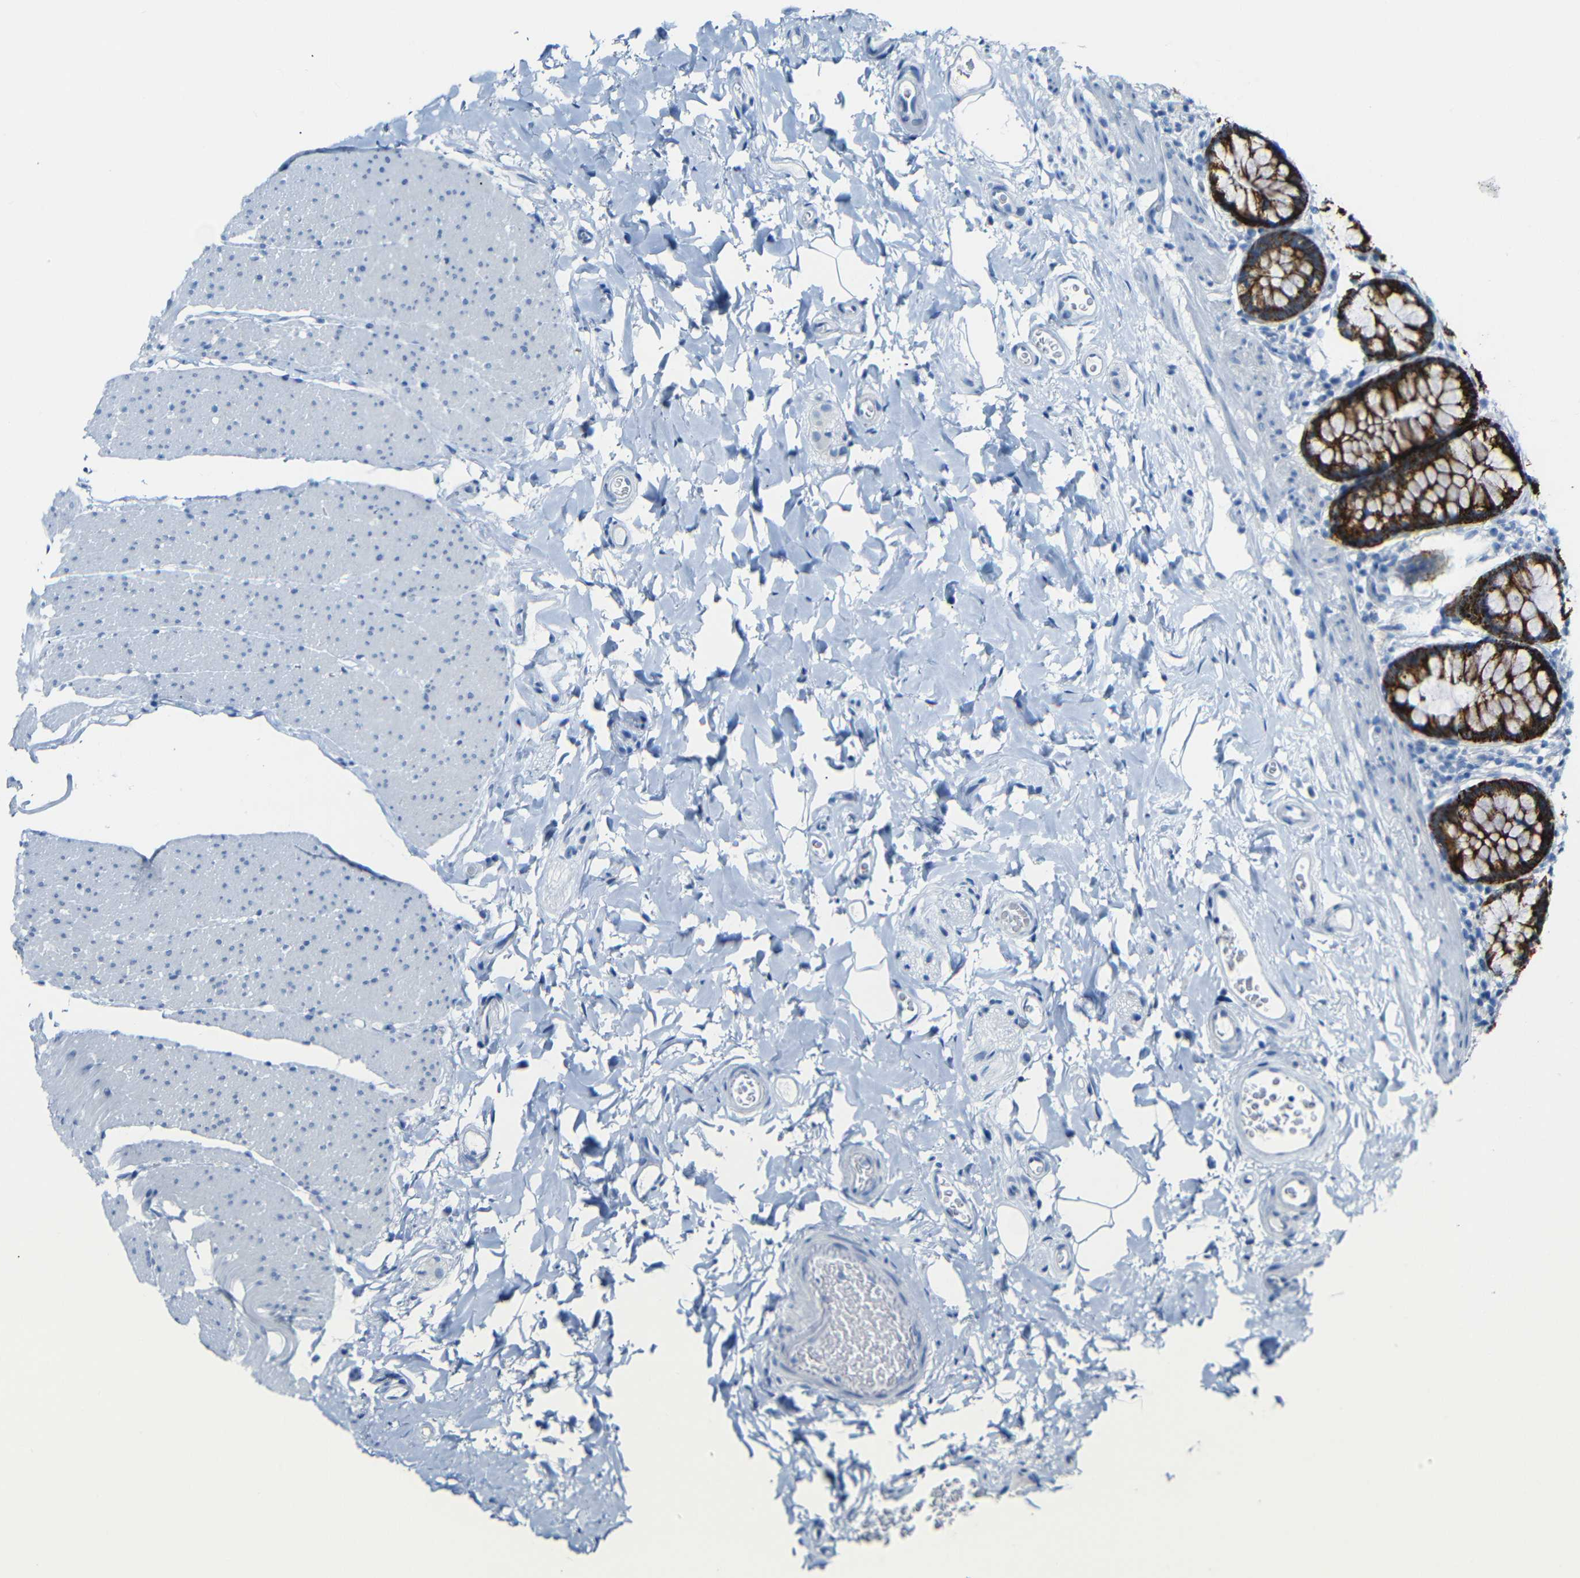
{"staining": {"intensity": "negative", "quantity": "none", "location": "none"}, "tissue": "colon", "cell_type": "Endothelial cells", "image_type": "normal", "snomed": [{"axis": "morphology", "description": "Normal tissue, NOS"}, {"axis": "topography", "description": "Colon"}], "caption": "This is a photomicrograph of immunohistochemistry staining of unremarkable colon, which shows no positivity in endothelial cells.", "gene": "C15orf48", "patient": {"sex": "female", "age": 80}}